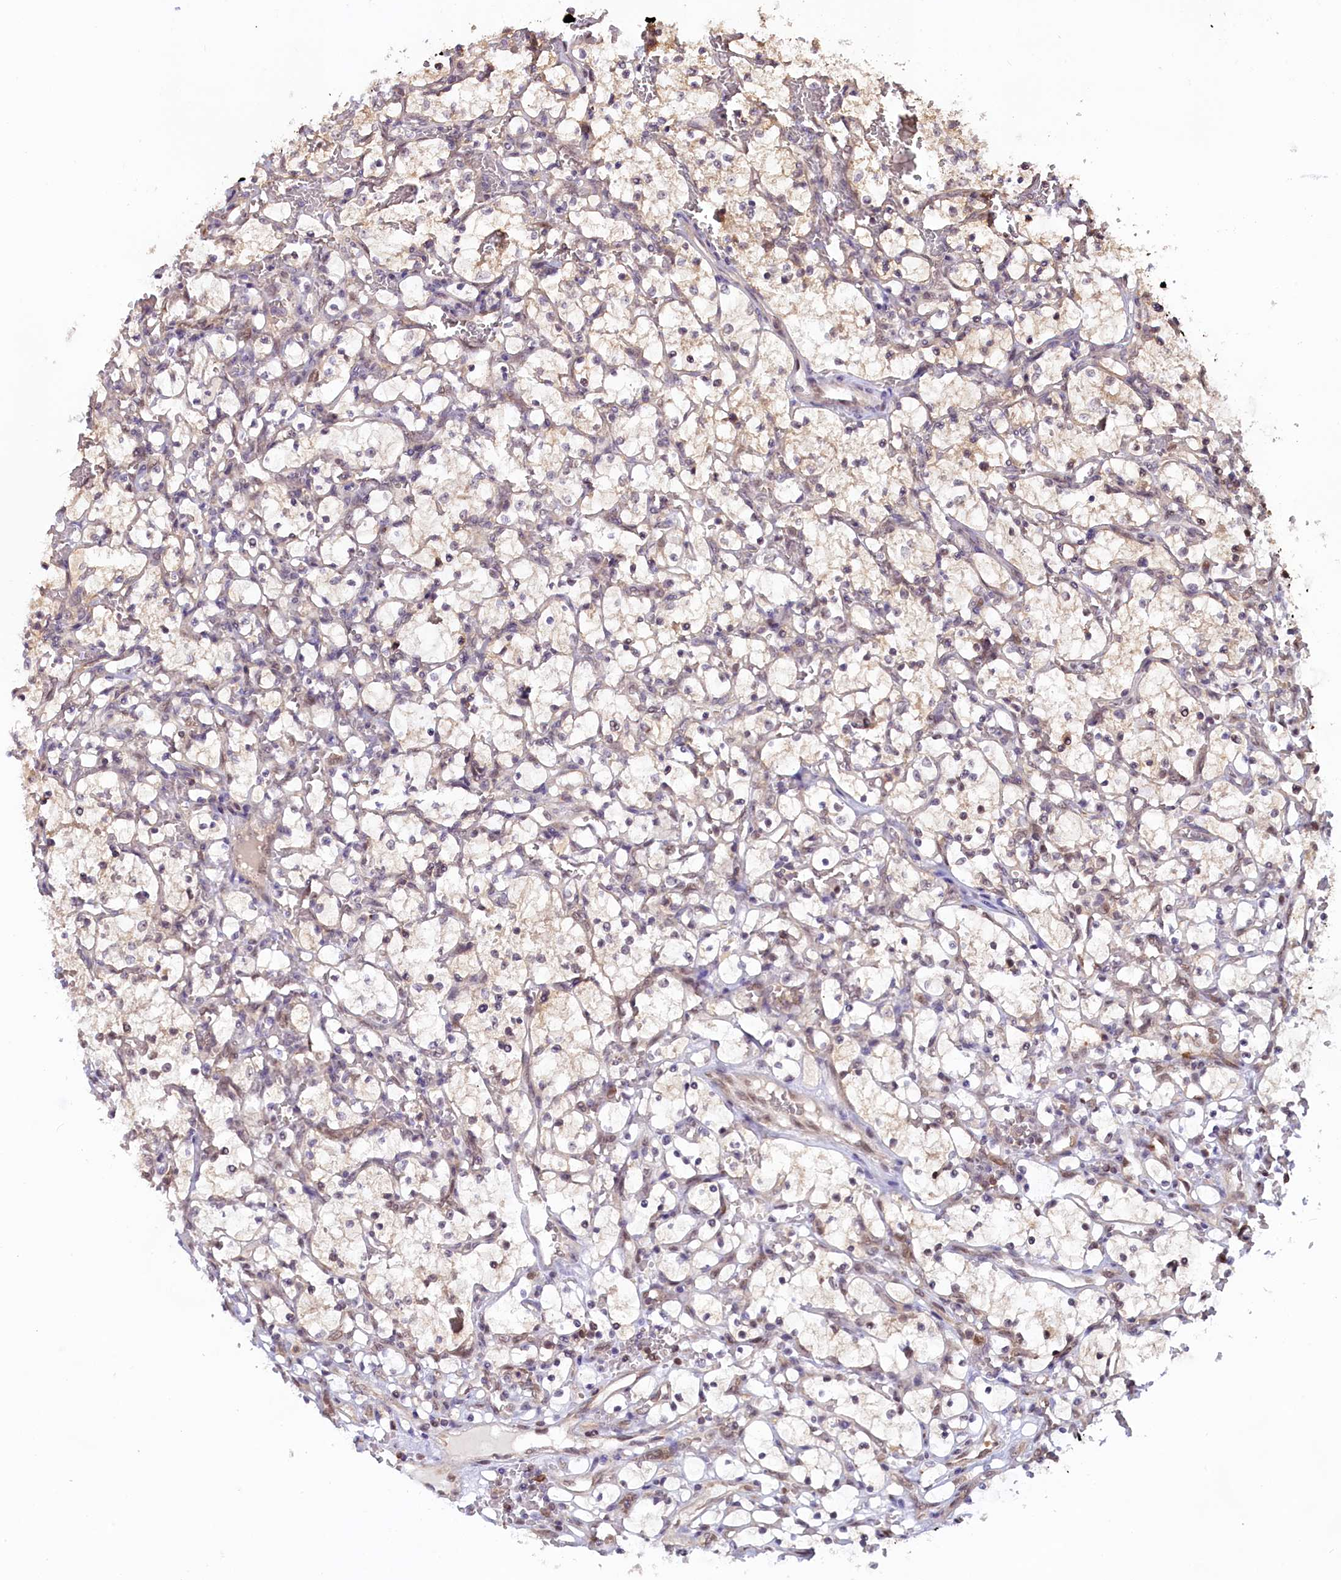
{"staining": {"intensity": "weak", "quantity": "<25%", "location": "cytoplasmic/membranous"}, "tissue": "renal cancer", "cell_type": "Tumor cells", "image_type": "cancer", "snomed": [{"axis": "morphology", "description": "Adenocarcinoma, NOS"}, {"axis": "topography", "description": "Kidney"}], "caption": "DAB immunohistochemical staining of human renal adenocarcinoma demonstrates no significant staining in tumor cells.", "gene": "CARD8", "patient": {"sex": "female", "age": 69}}